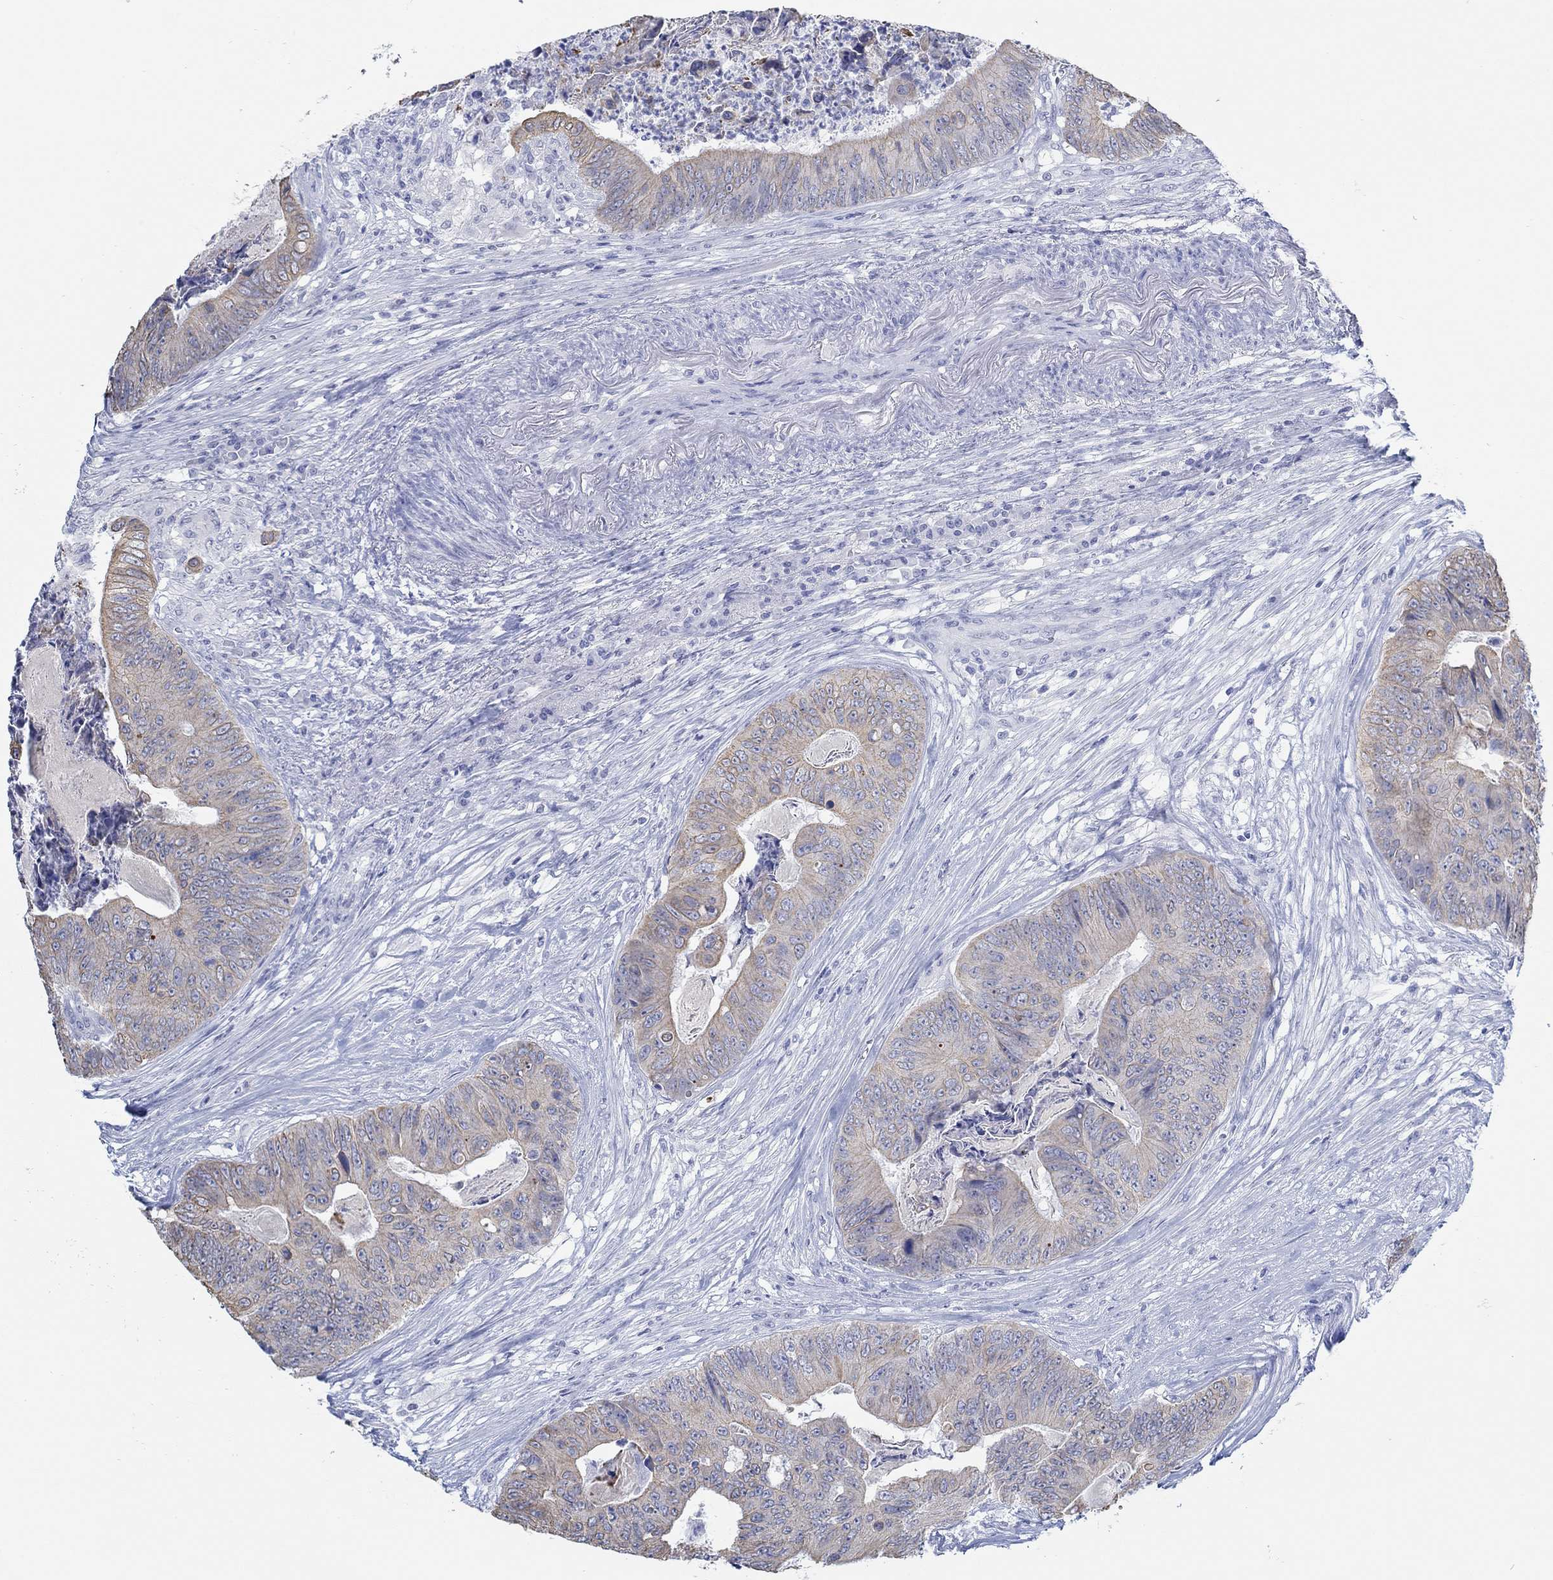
{"staining": {"intensity": "weak", "quantity": "25%-75%", "location": "cytoplasmic/membranous"}, "tissue": "colorectal cancer", "cell_type": "Tumor cells", "image_type": "cancer", "snomed": [{"axis": "morphology", "description": "Adenocarcinoma, NOS"}, {"axis": "topography", "description": "Colon"}], "caption": "Immunohistochemical staining of human colorectal cancer (adenocarcinoma) shows low levels of weak cytoplasmic/membranous expression in about 25%-75% of tumor cells.", "gene": "AK8", "patient": {"sex": "male", "age": 84}}